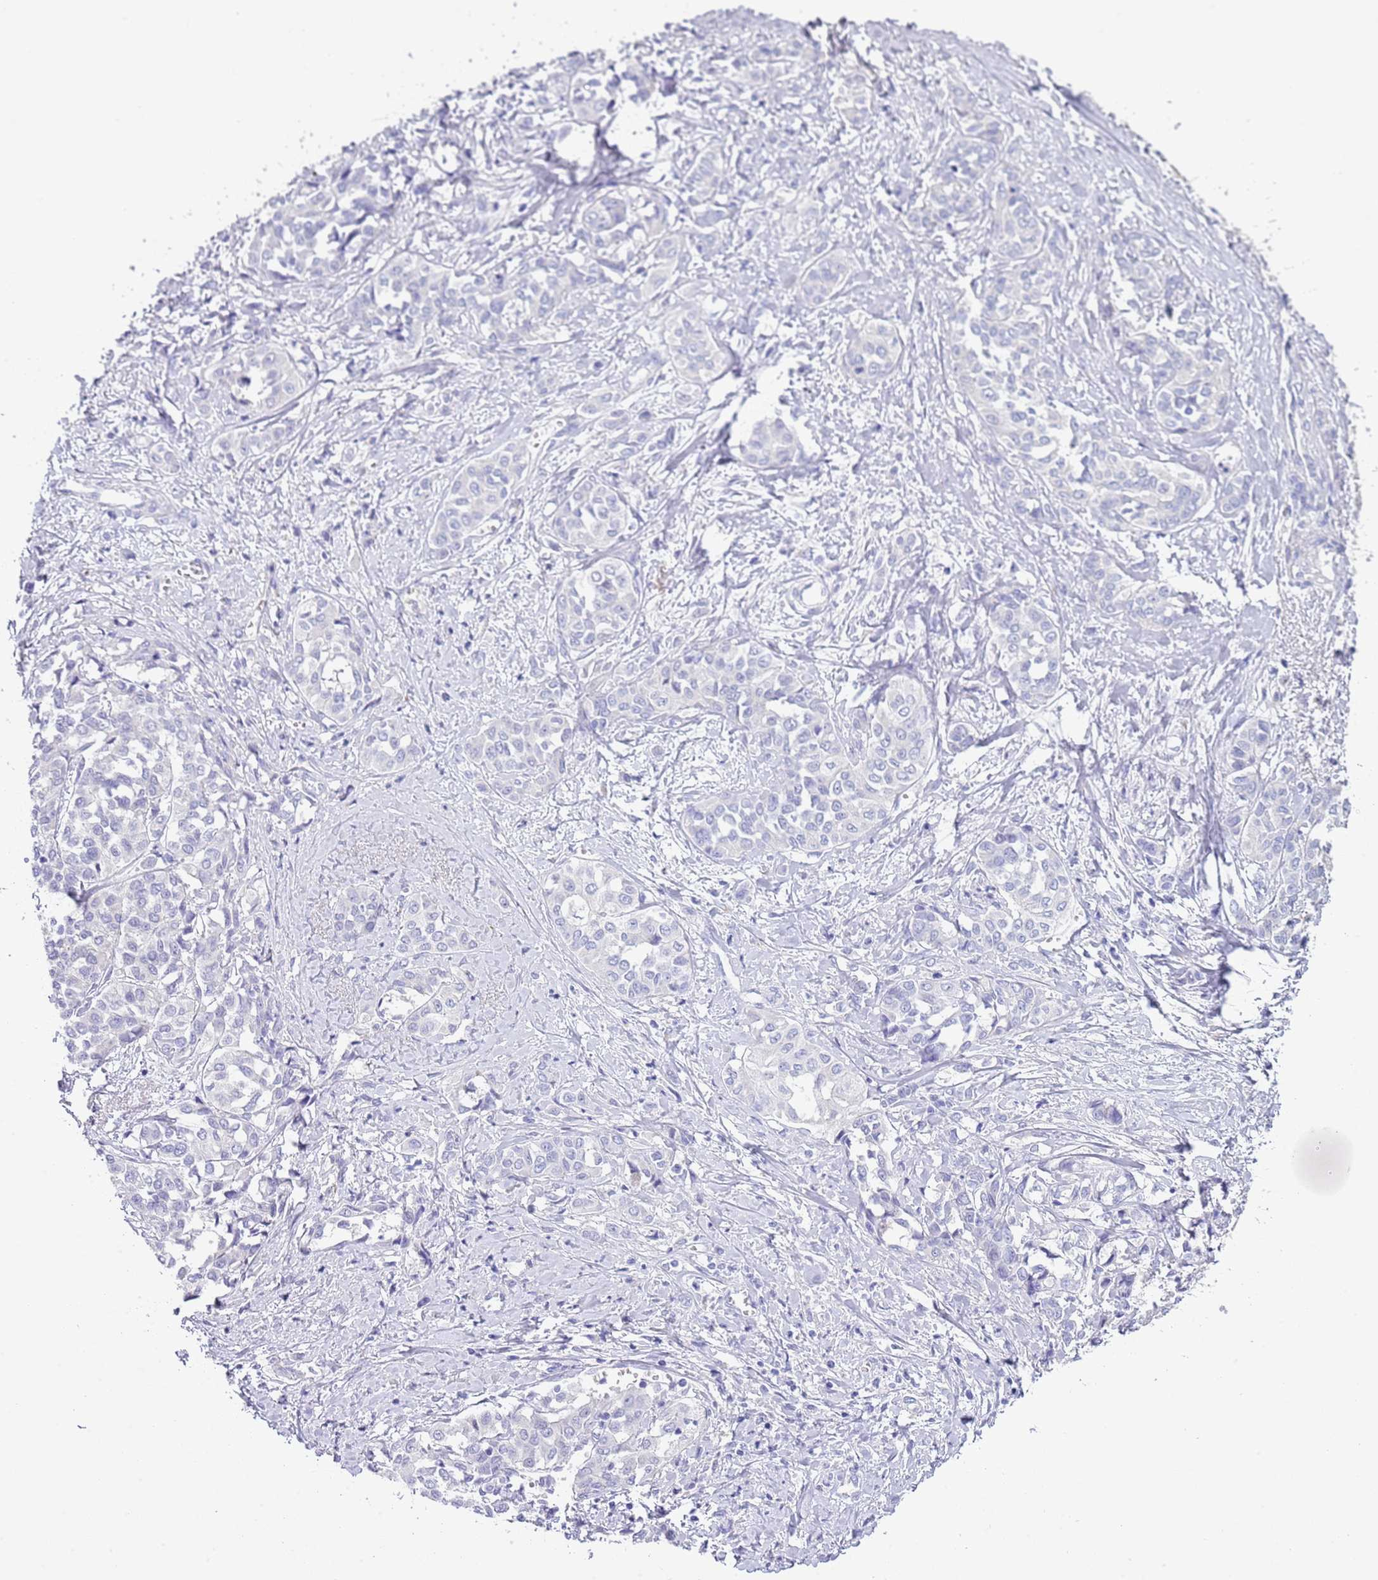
{"staining": {"intensity": "negative", "quantity": "none", "location": "none"}, "tissue": "liver cancer", "cell_type": "Tumor cells", "image_type": "cancer", "snomed": [{"axis": "morphology", "description": "Cholangiocarcinoma"}, {"axis": "topography", "description": "Liver"}], "caption": "This is a micrograph of immunohistochemistry staining of liver cholangiocarcinoma, which shows no expression in tumor cells. (DAB IHC visualized using brightfield microscopy, high magnification).", "gene": "ABHD17C", "patient": {"sex": "female", "age": 77}}